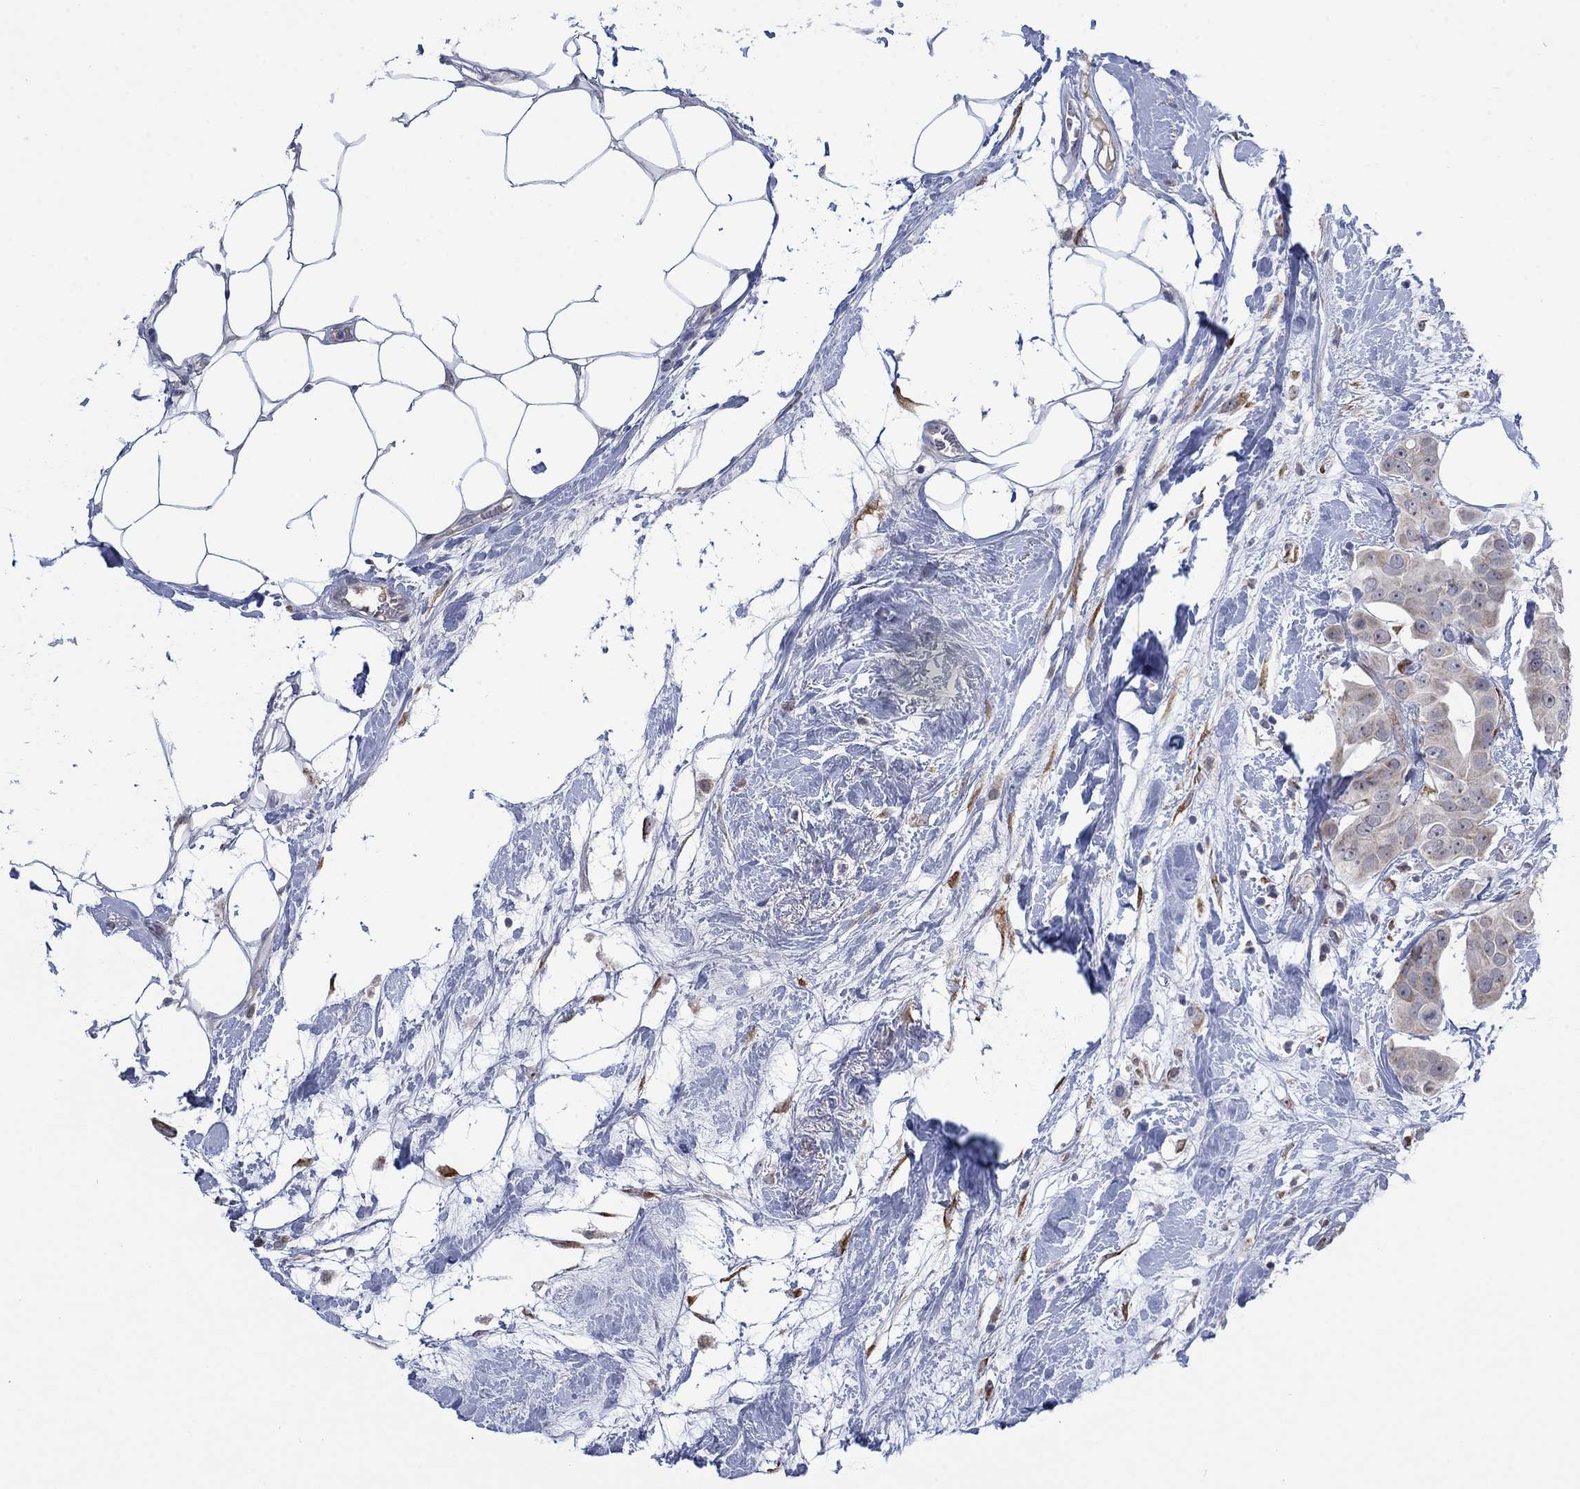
{"staining": {"intensity": "weak", "quantity": "25%-75%", "location": "cytoplasmic/membranous"}, "tissue": "breast cancer", "cell_type": "Tumor cells", "image_type": "cancer", "snomed": [{"axis": "morphology", "description": "Duct carcinoma"}, {"axis": "topography", "description": "Breast"}], "caption": "The micrograph exhibits a brown stain indicating the presence of a protein in the cytoplasmic/membranous of tumor cells in invasive ductal carcinoma (breast). (IHC, brightfield microscopy, high magnification).", "gene": "MTRFR", "patient": {"sex": "female", "age": 45}}